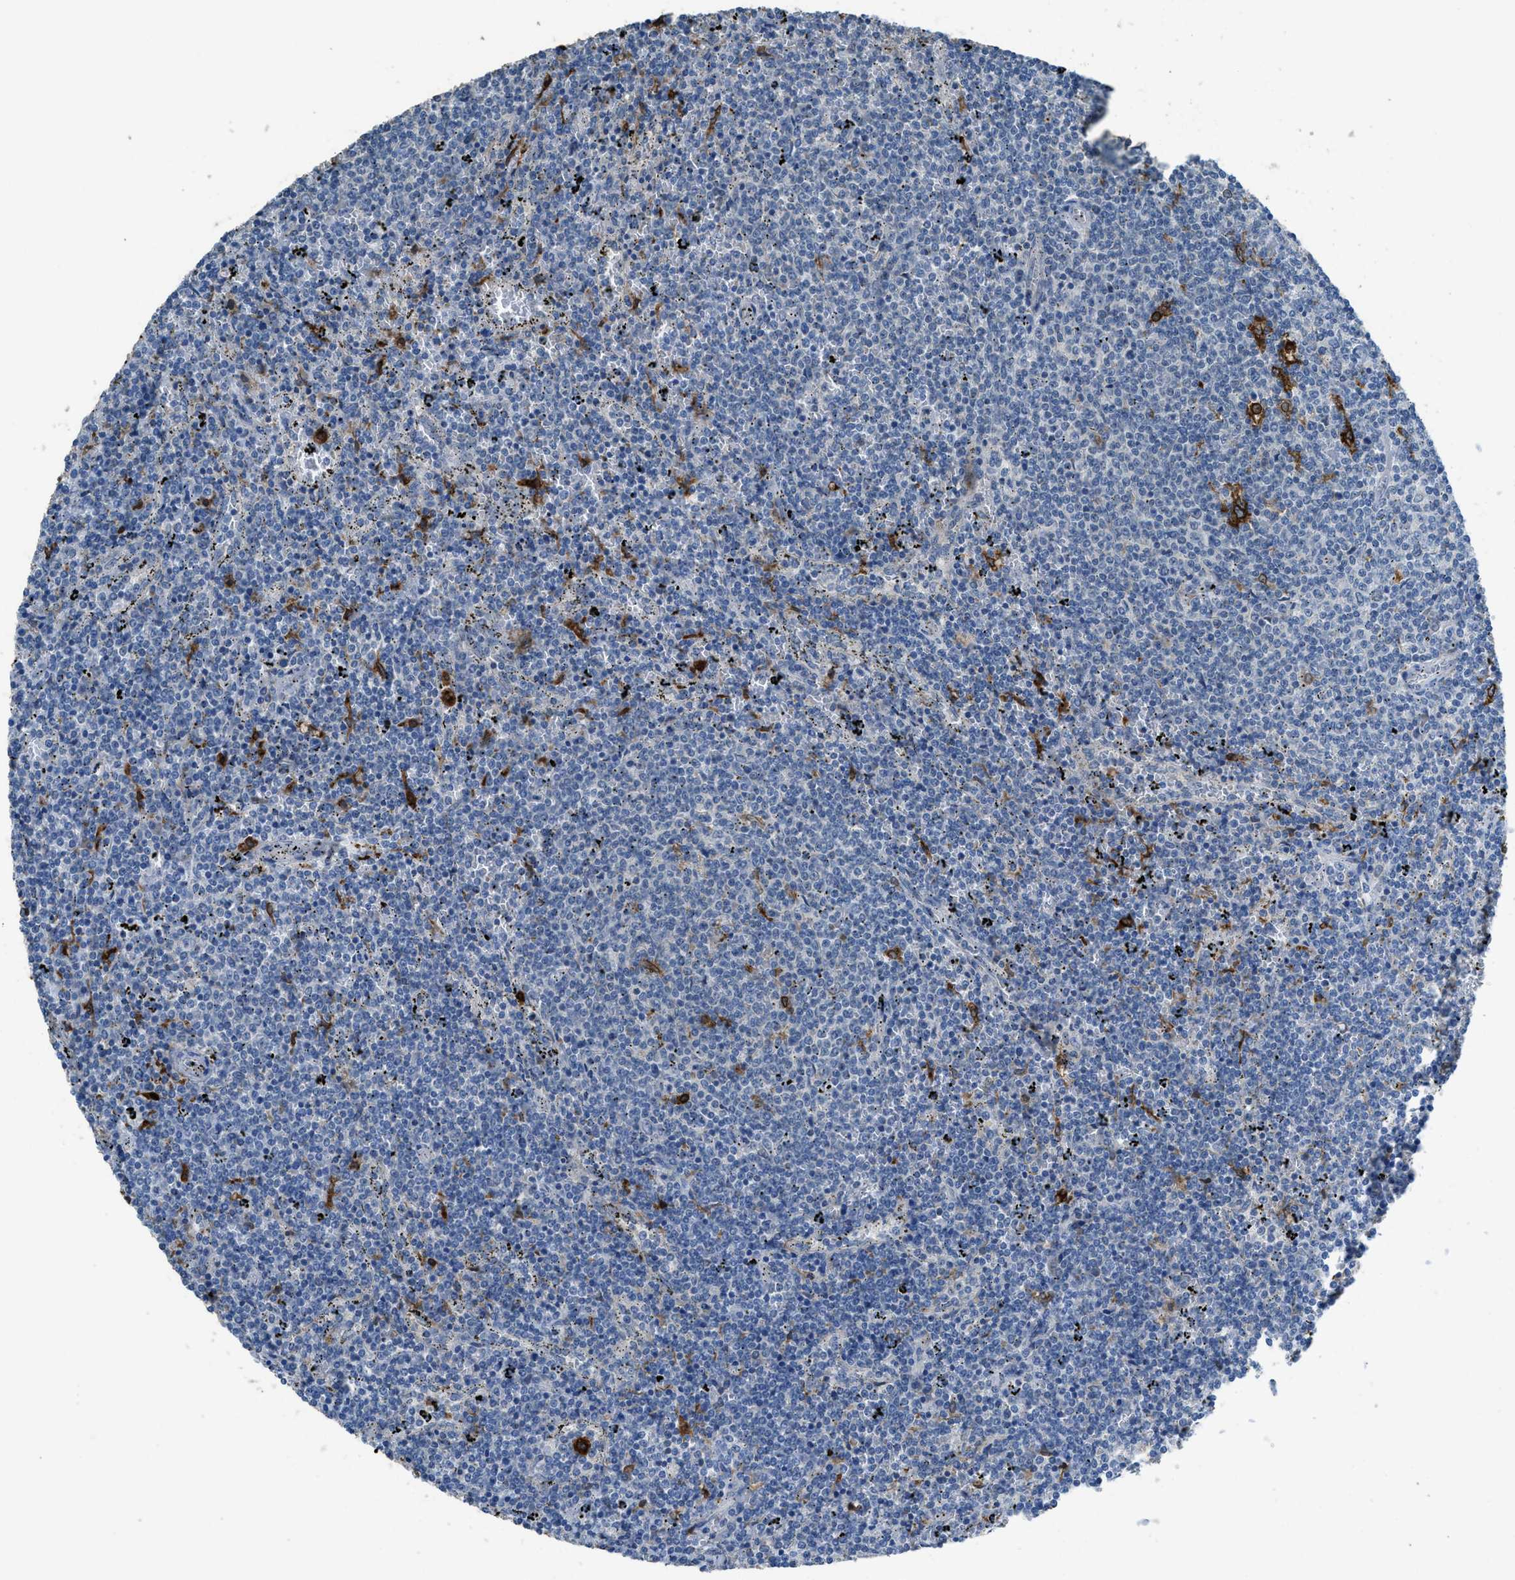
{"staining": {"intensity": "negative", "quantity": "none", "location": "none"}, "tissue": "lymphoma", "cell_type": "Tumor cells", "image_type": "cancer", "snomed": [{"axis": "morphology", "description": "Malignant lymphoma, non-Hodgkin's type, Low grade"}, {"axis": "topography", "description": "Spleen"}], "caption": "There is no significant positivity in tumor cells of low-grade malignant lymphoma, non-Hodgkin's type. The staining was performed using DAB to visualize the protein expression in brown, while the nuclei were stained in blue with hematoxylin (Magnification: 20x).", "gene": "TIMD4", "patient": {"sex": "female", "age": 50}}